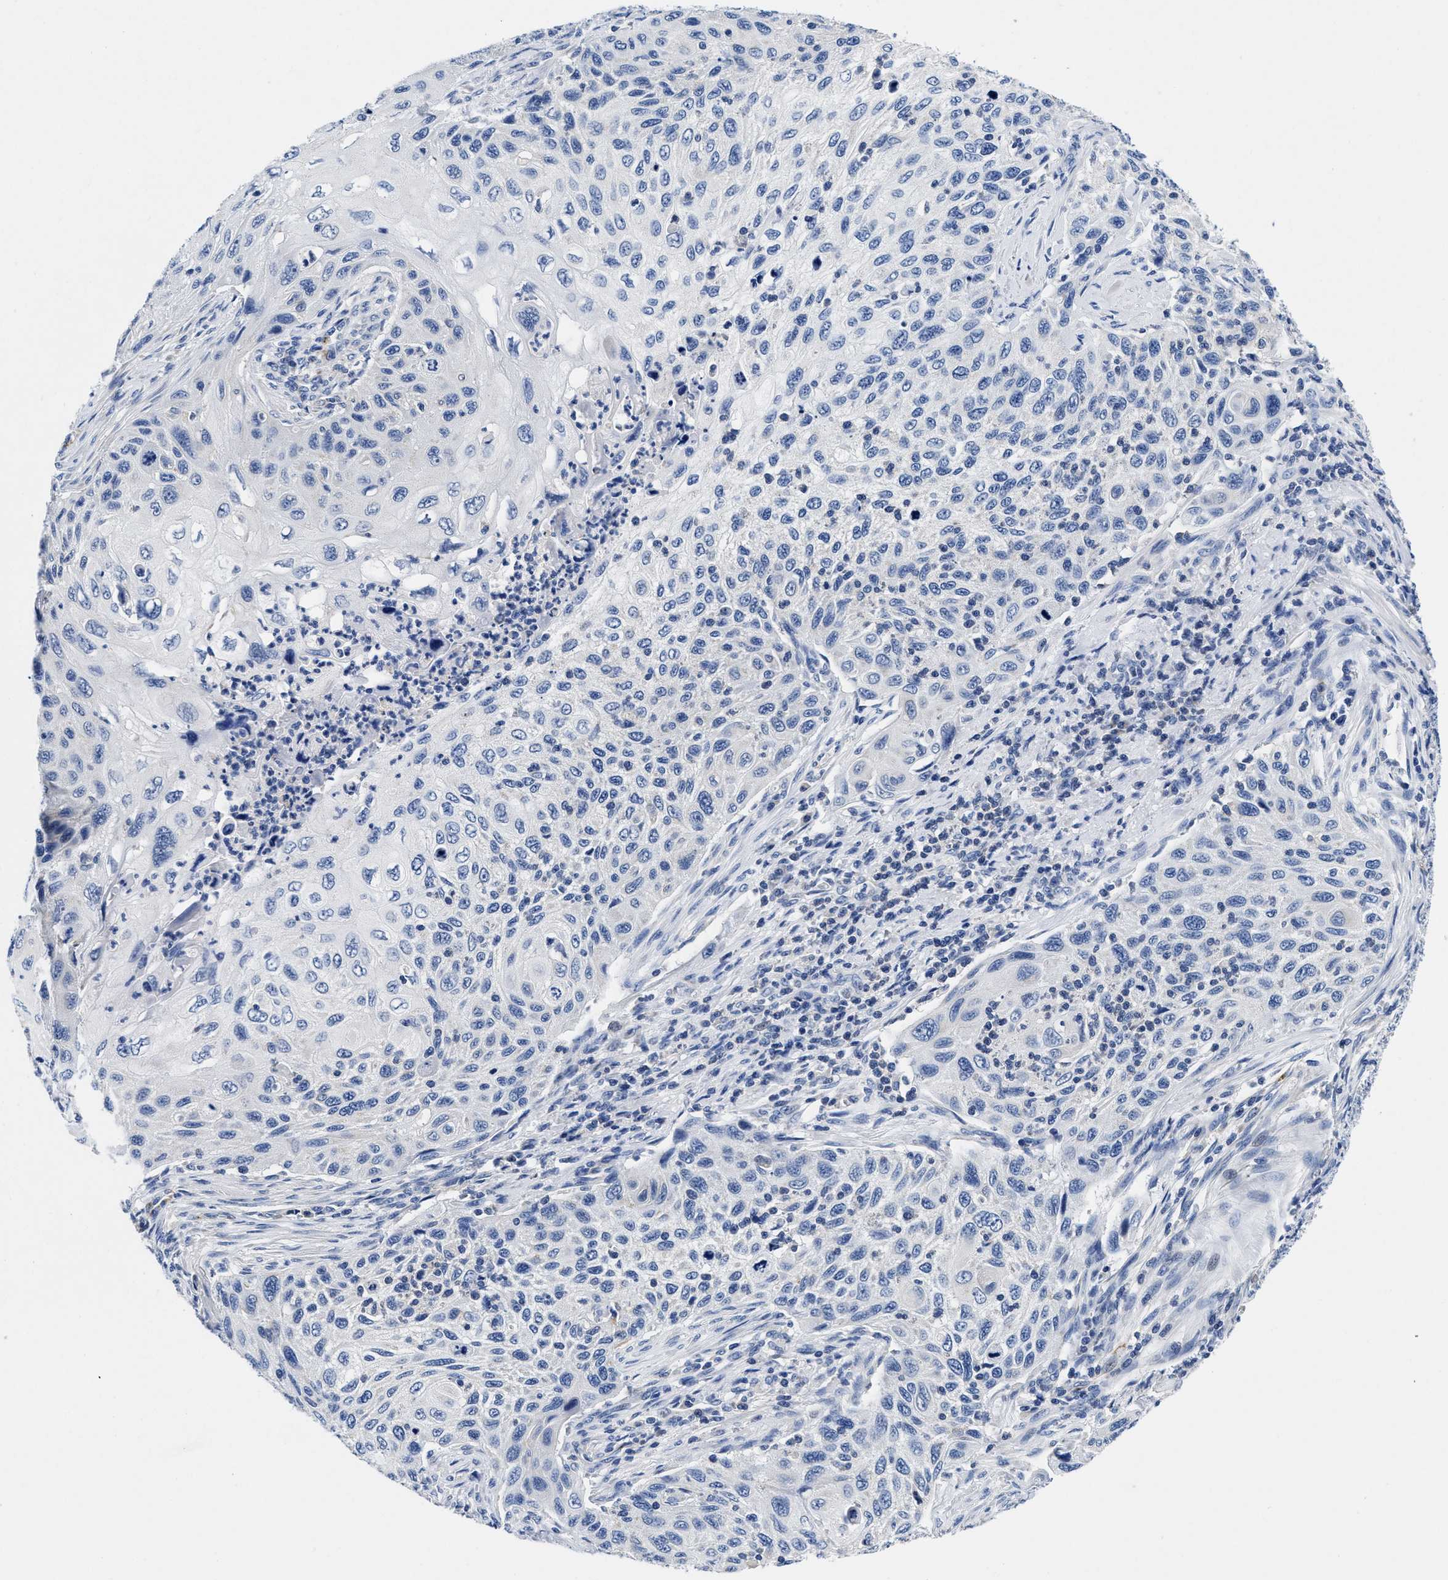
{"staining": {"intensity": "negative", "quantity": "none", "location": "none"}, "tissue": "cervical cancer", "cell_type": "Tumor cells", "image_type": "cancer", "snomed": [{"axis": "morphology", "description": "Squamous cell carcinoma, NOS"}, {"axis": "topography", "description": "Cervix"}], "caption": "This is an immunohistochemistry image of human cervical cancer. There is no expression in tumor cells.", "gene": "SLC35F1", "patient": {"sex": "female", "age": 70}}